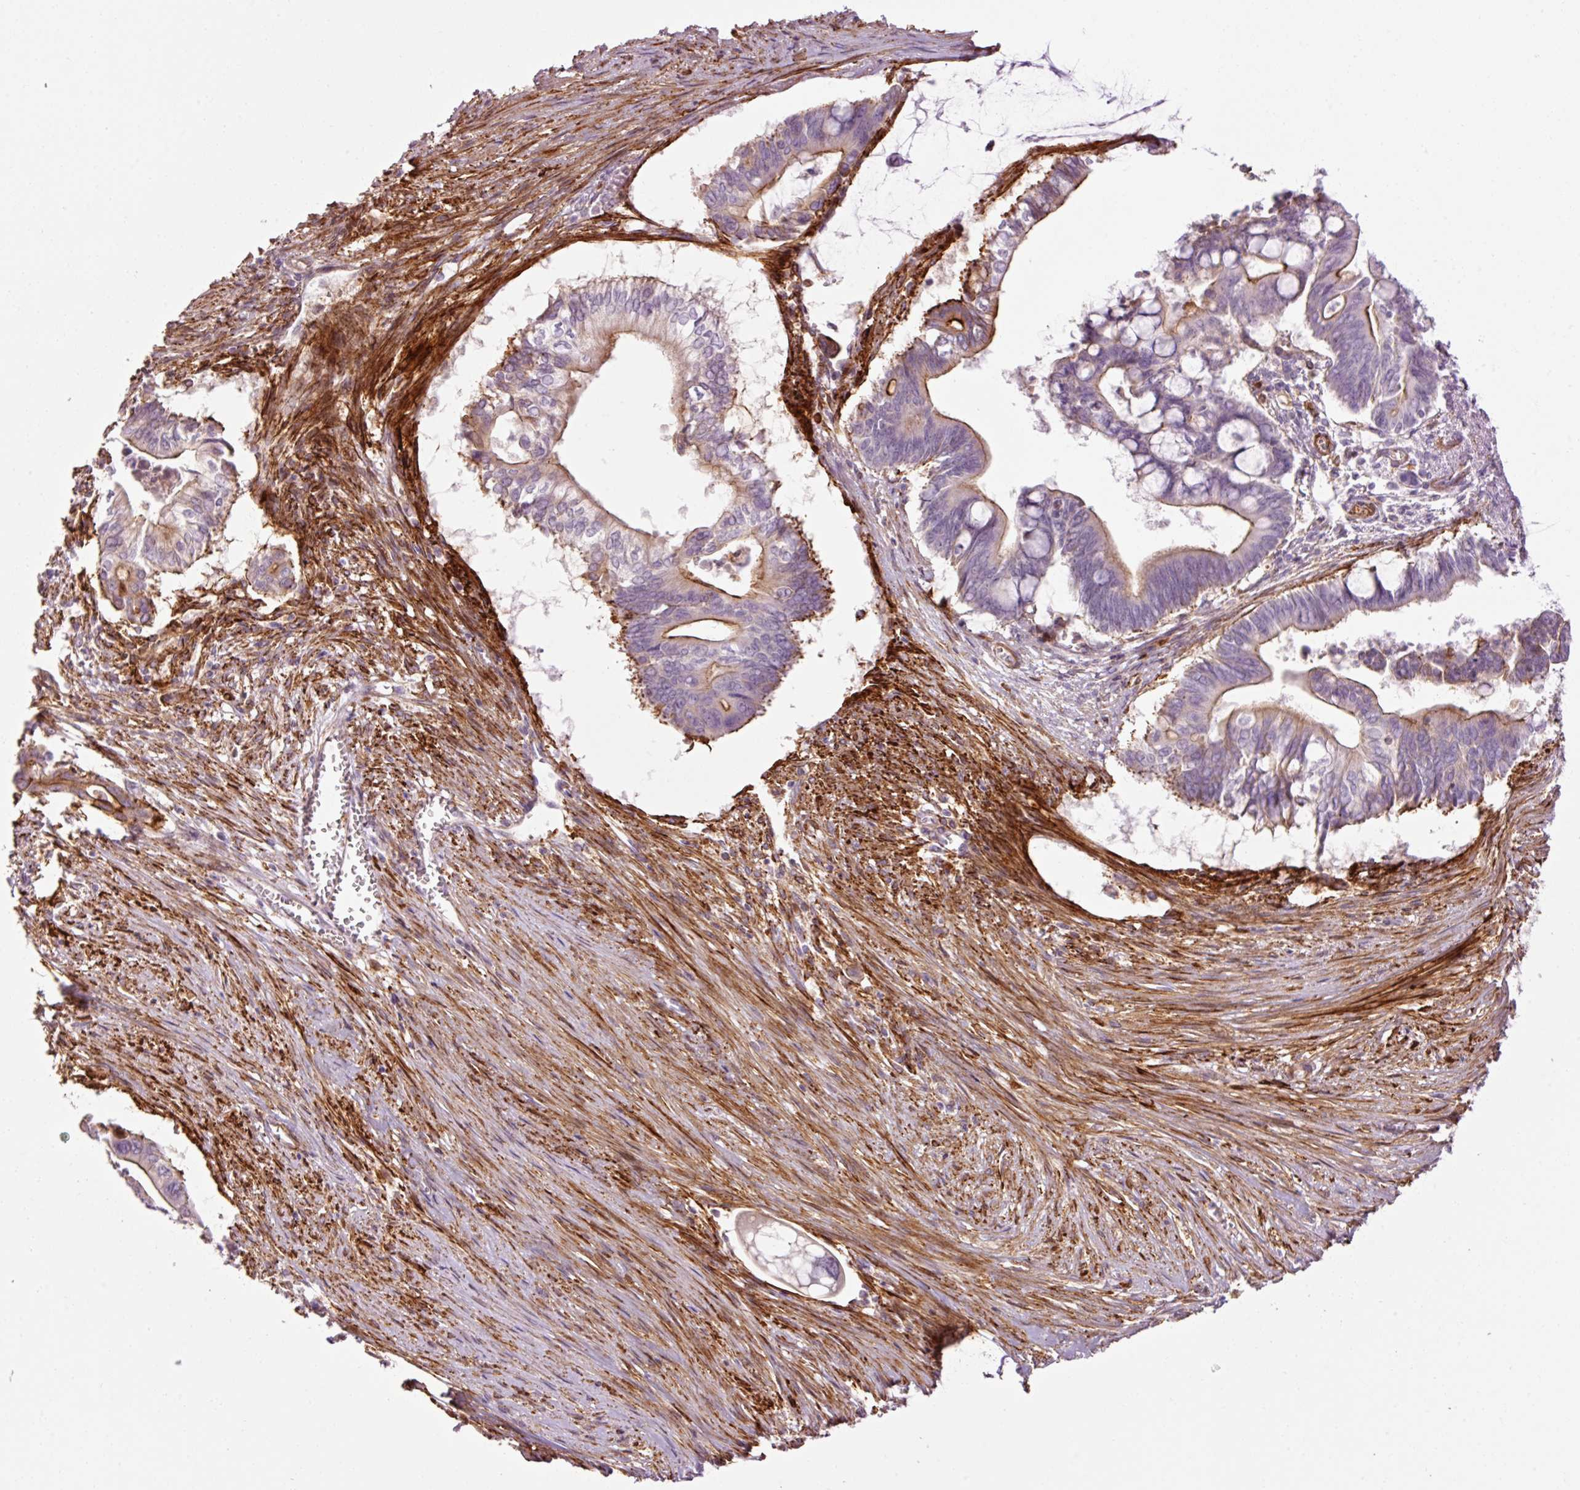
{"staining": {"intensity": "moderate", "quantity": "<25%", "location": "cytoplasmic/membranous"}, "tissue": "pancreatic cancer", "cell_type": "Tumor cells", "image_type": "cancer", "snomed": [{"axis": "morphology", "description": "Adenocarcinoma, NOS"}, {"axis": "topography", "description": "Pancreas"}], "caption": "Moderate cytoplasmic/membranous expression for a protein is seen in about <25% of tumor cells of adenocarcinoma (pancreatic) using immunohistochemistry (IHC).", "gene": "ANKRD20A1", "patient": {"sex": "male", "age": 68}}